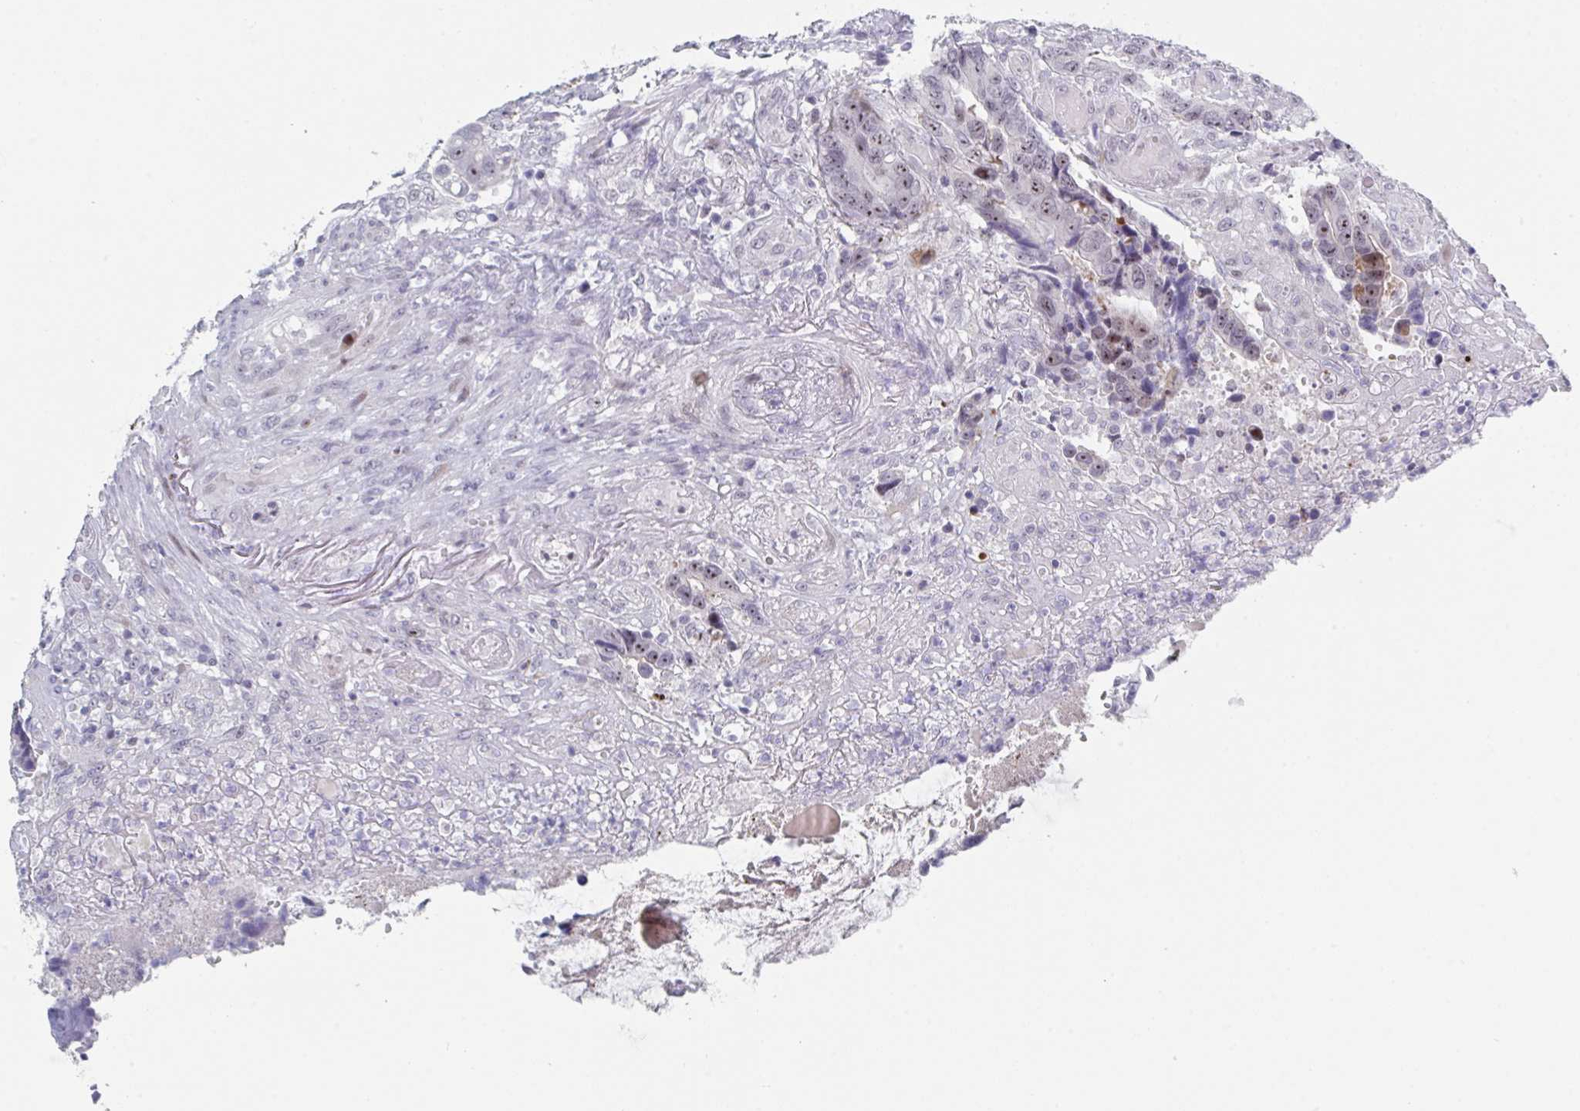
{"staining": {"intensity": "strong", "quantity": "<25%", "location": "nuclear"}, "tissue": "colorectal cancer", "cell_type": "Tumor cells", "image_type": "cancer", "snomed": [{"axis": "morphology", "description": "Adenocarcinoma, NOS"}, {"axis": "topography", "description": "Colon"}], "caption": "Protein staining displays strong nuclear positivity in approximately <25% of tumor cells in colorectal adenocarcinoma.", "gene": "NR1H2", "patient": {"sex": "male", "age": 87}}